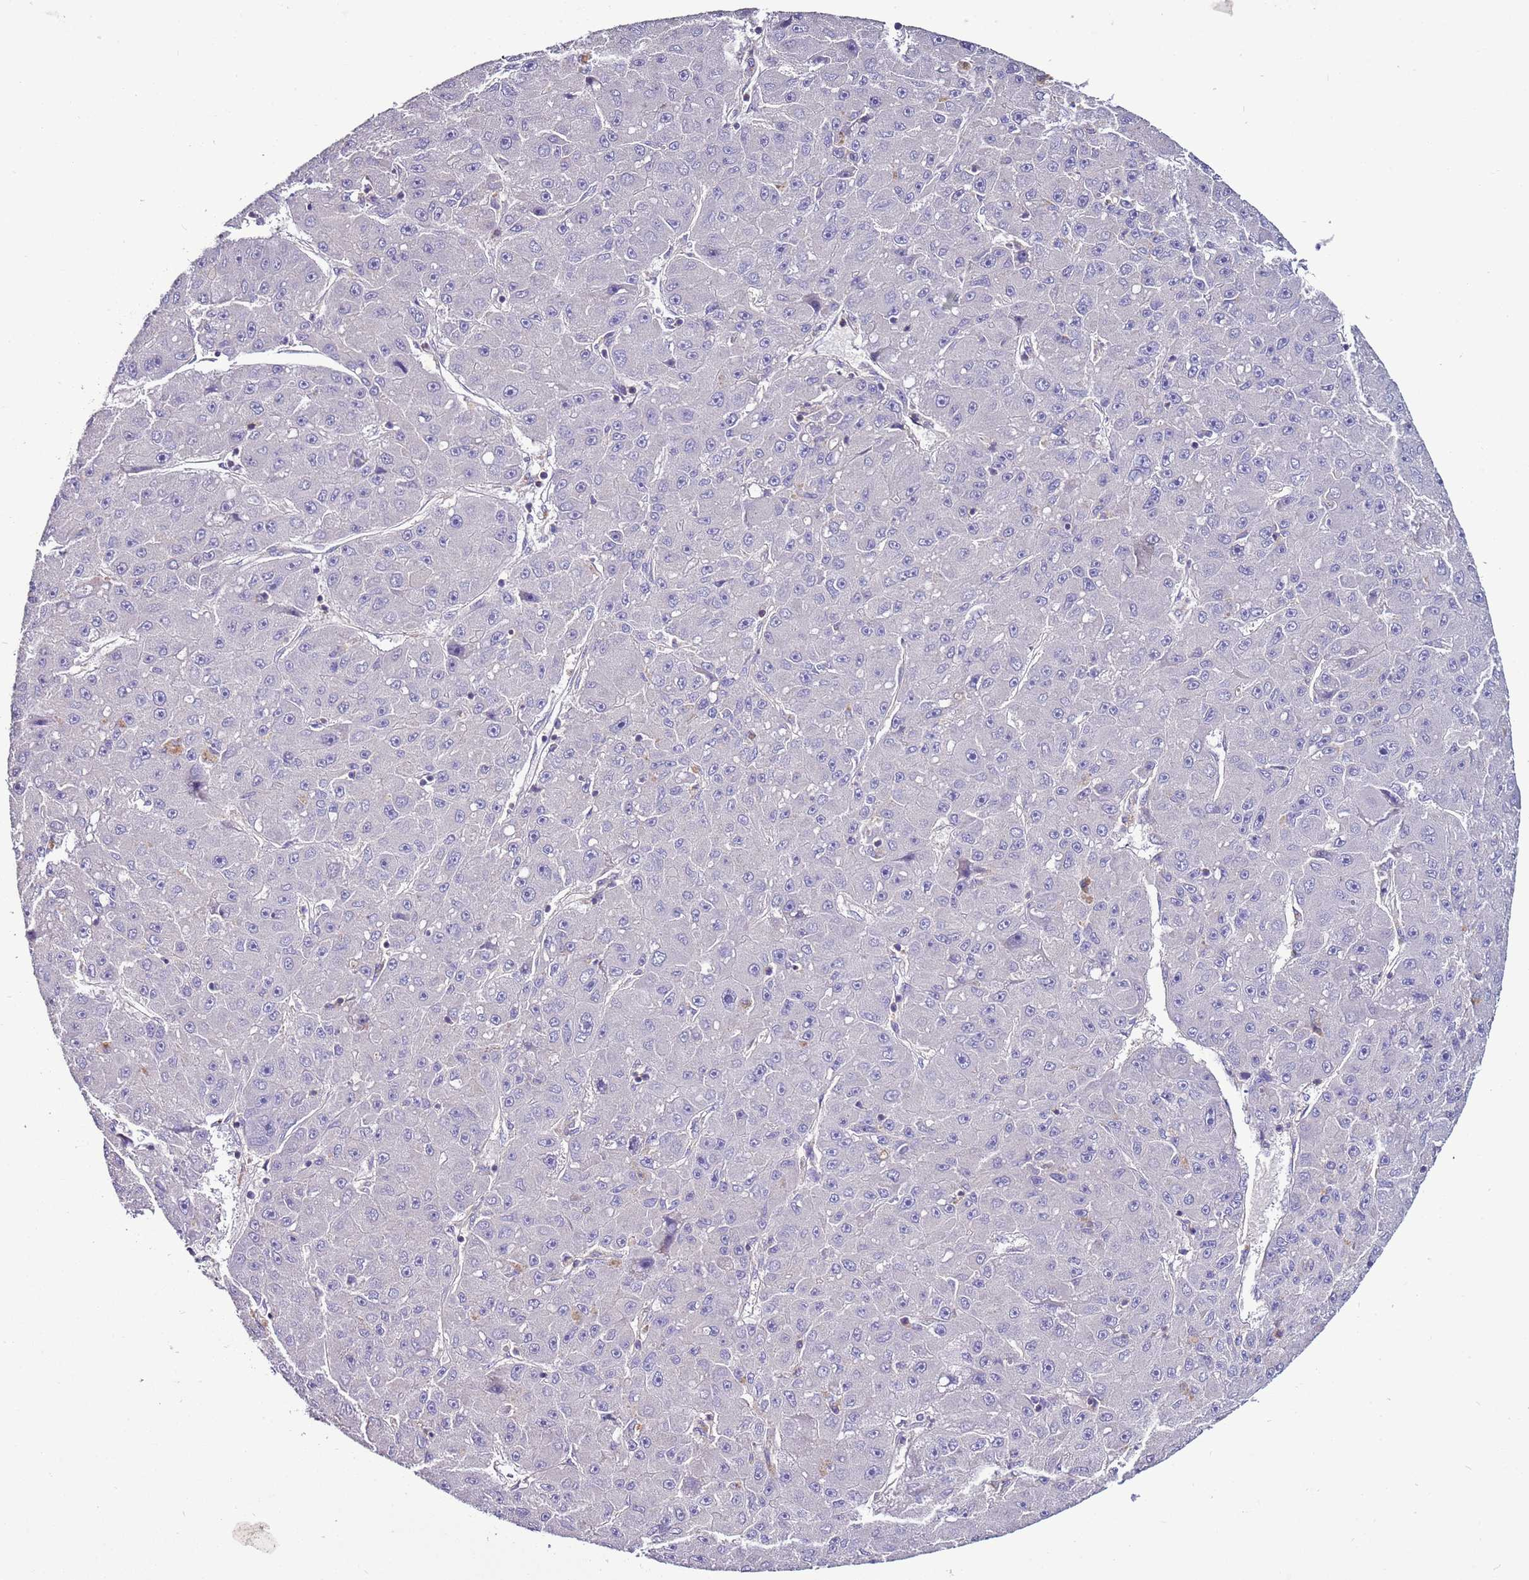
{"staining": {"intensity": "negative", "quantity": "none", "location": "none"}, "tissue": "liver cancer", "cell_type": "Tumor cells", "image_type": "cancer", "snomed": [{"axis": "morphology", "description": "Carcinoma, Hepatocellular, NOS"}, {"axis": "topography", "description": "Liver"}], "caption": "A high-resolution micrograph shows immunohistochemistry staining of liver cancer (hepatocellular carcinoma), which displays no significant staining in tumor cells.", "gene": "IGIP", "patient": {"sex": "male", "age": 67}}